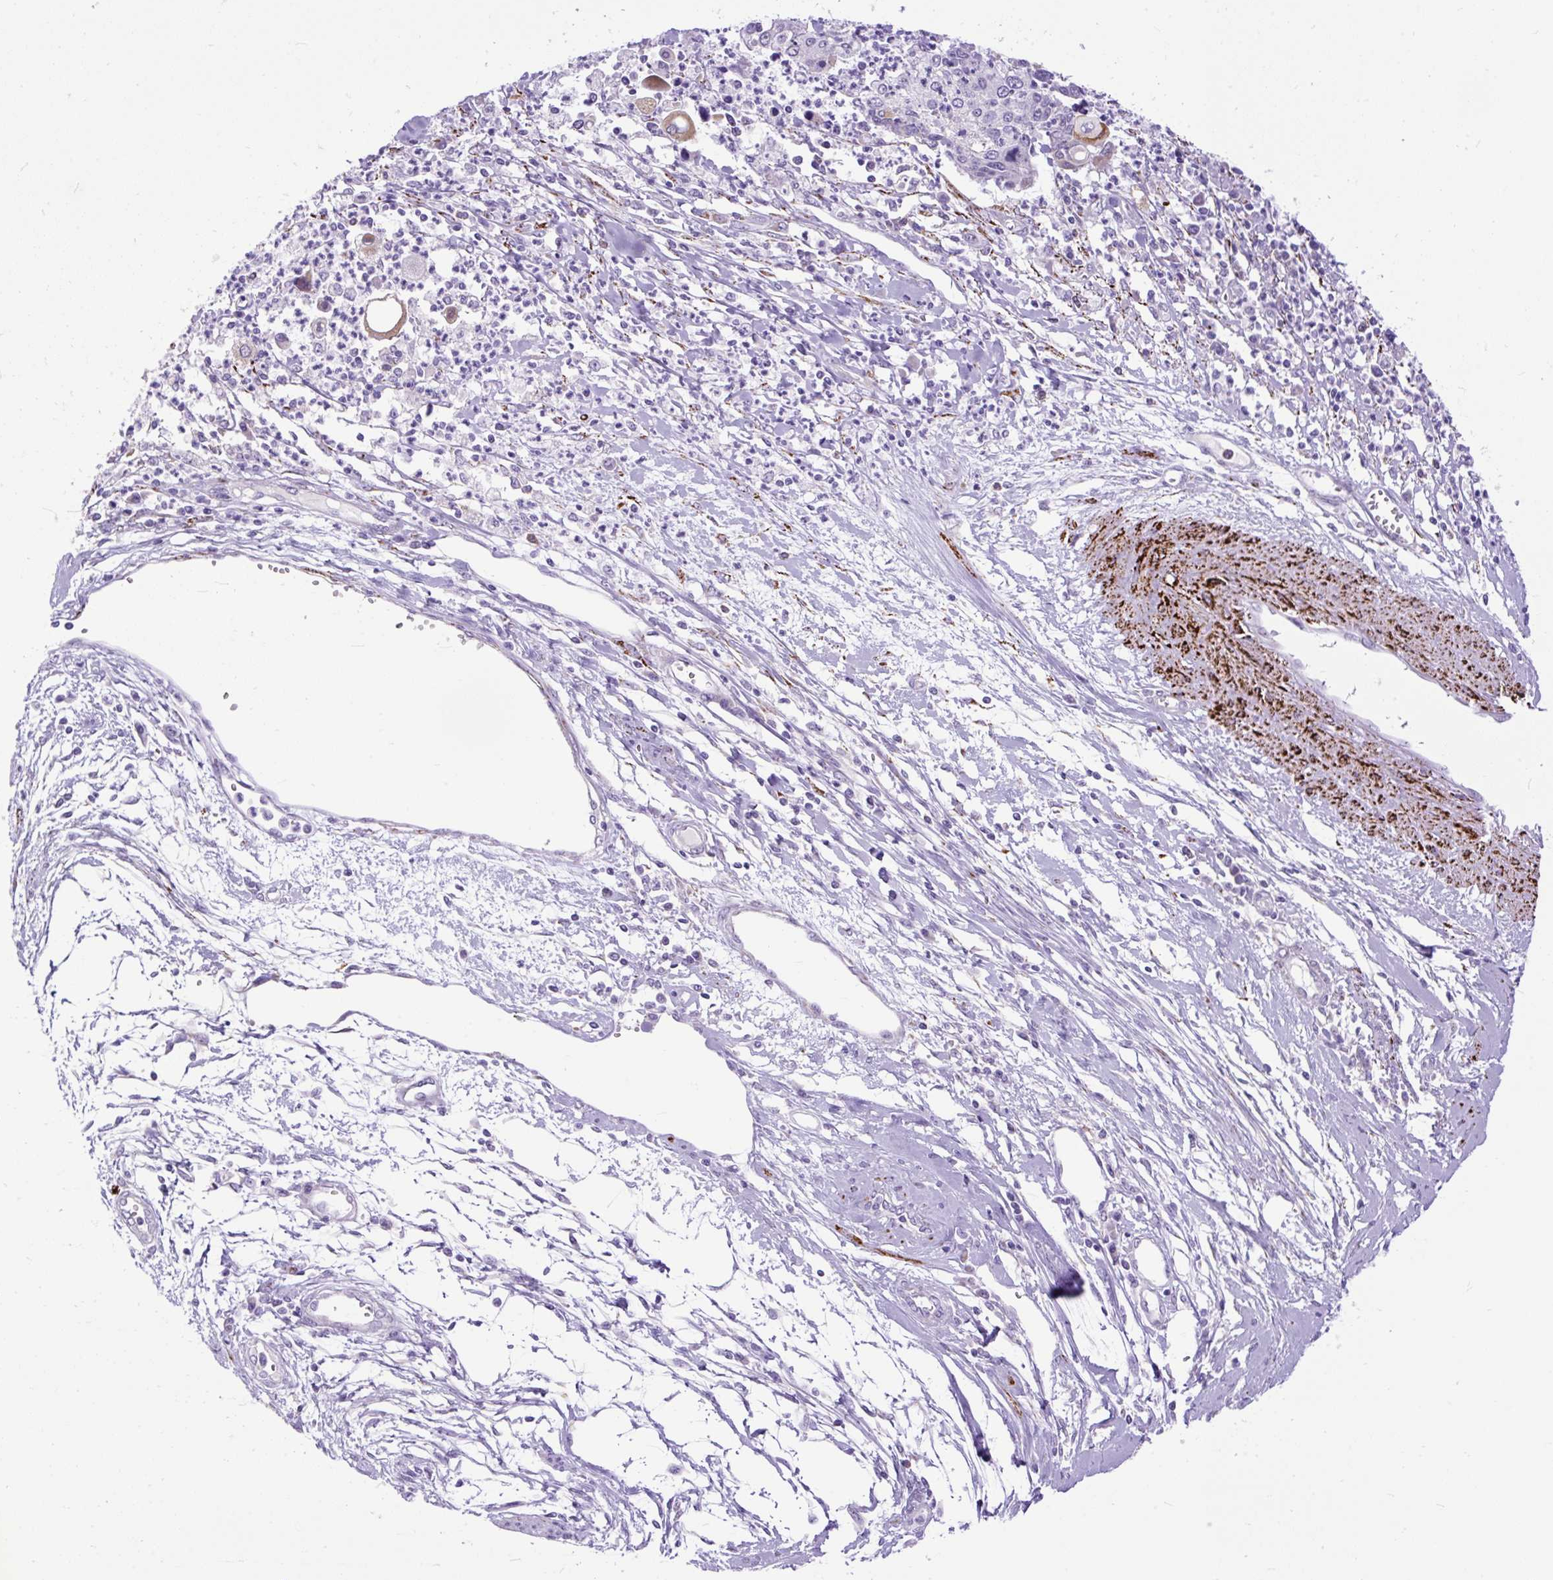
{"staining": {"intensity": "negative", "quantity": "none", "location": "none"}, "tissue": "cervical cancer", "cell_type": "Tumor cells", "image_type": "cancer", "snomed": [{"axis": "morphology", "description": "Squamous cell carcinoma, NOS"}, {"axis": "topography", "description": "Cervix"}], "caption": "An immunohistochemistry micrograph of cervical squamous cell carcinoma is shown. There is no staining in tumor cells of cervical squamous cell carcinoma. (Brightfield microscopy of DAB immunohistochemistry (IHC) at high magnification).", "gene": "ZNF256", "patient": {"sex": "female", "age": 40}}